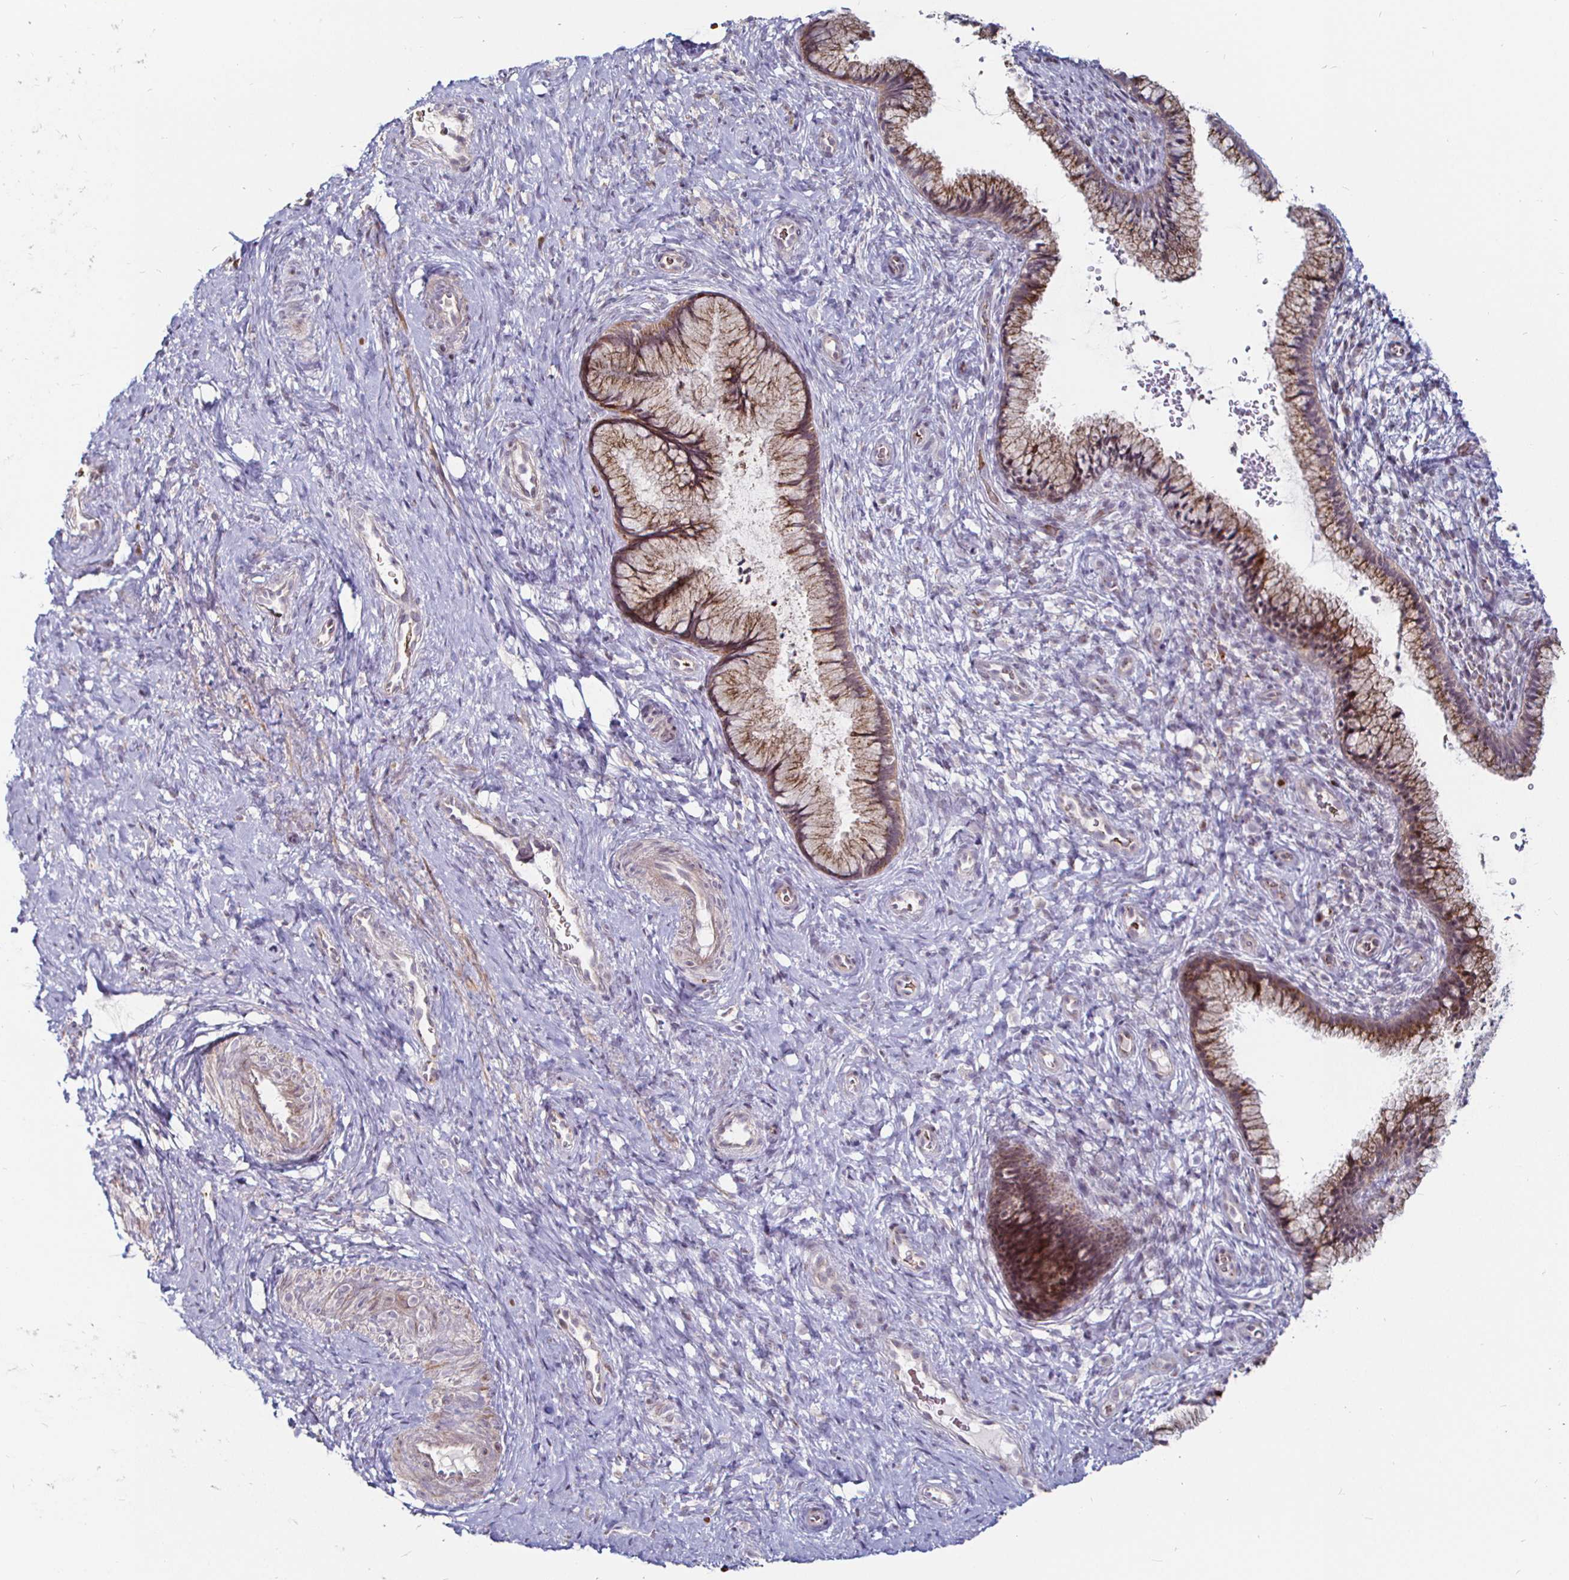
{"staining": {"intensity": "moderate", "quantity": ">75%", "location": "cytoplasmic/membranous"}, "tissue": "cervix", "cell_type": "Glandular cells", "image_type": "normal", "snomed": [{"axis": "morphology", "description": "Normal tissue, NOS"}, {"axis": "topography", "description": "Cervix"}], "caption": "Unremarkable cervix exhibits moderate cytoplasmic/membranous staining in approximately >75% of glandular cells, visualized by immunohistochemistry.", "gene": "ATG3", "patient": {"sex": "female", "age": 34}}